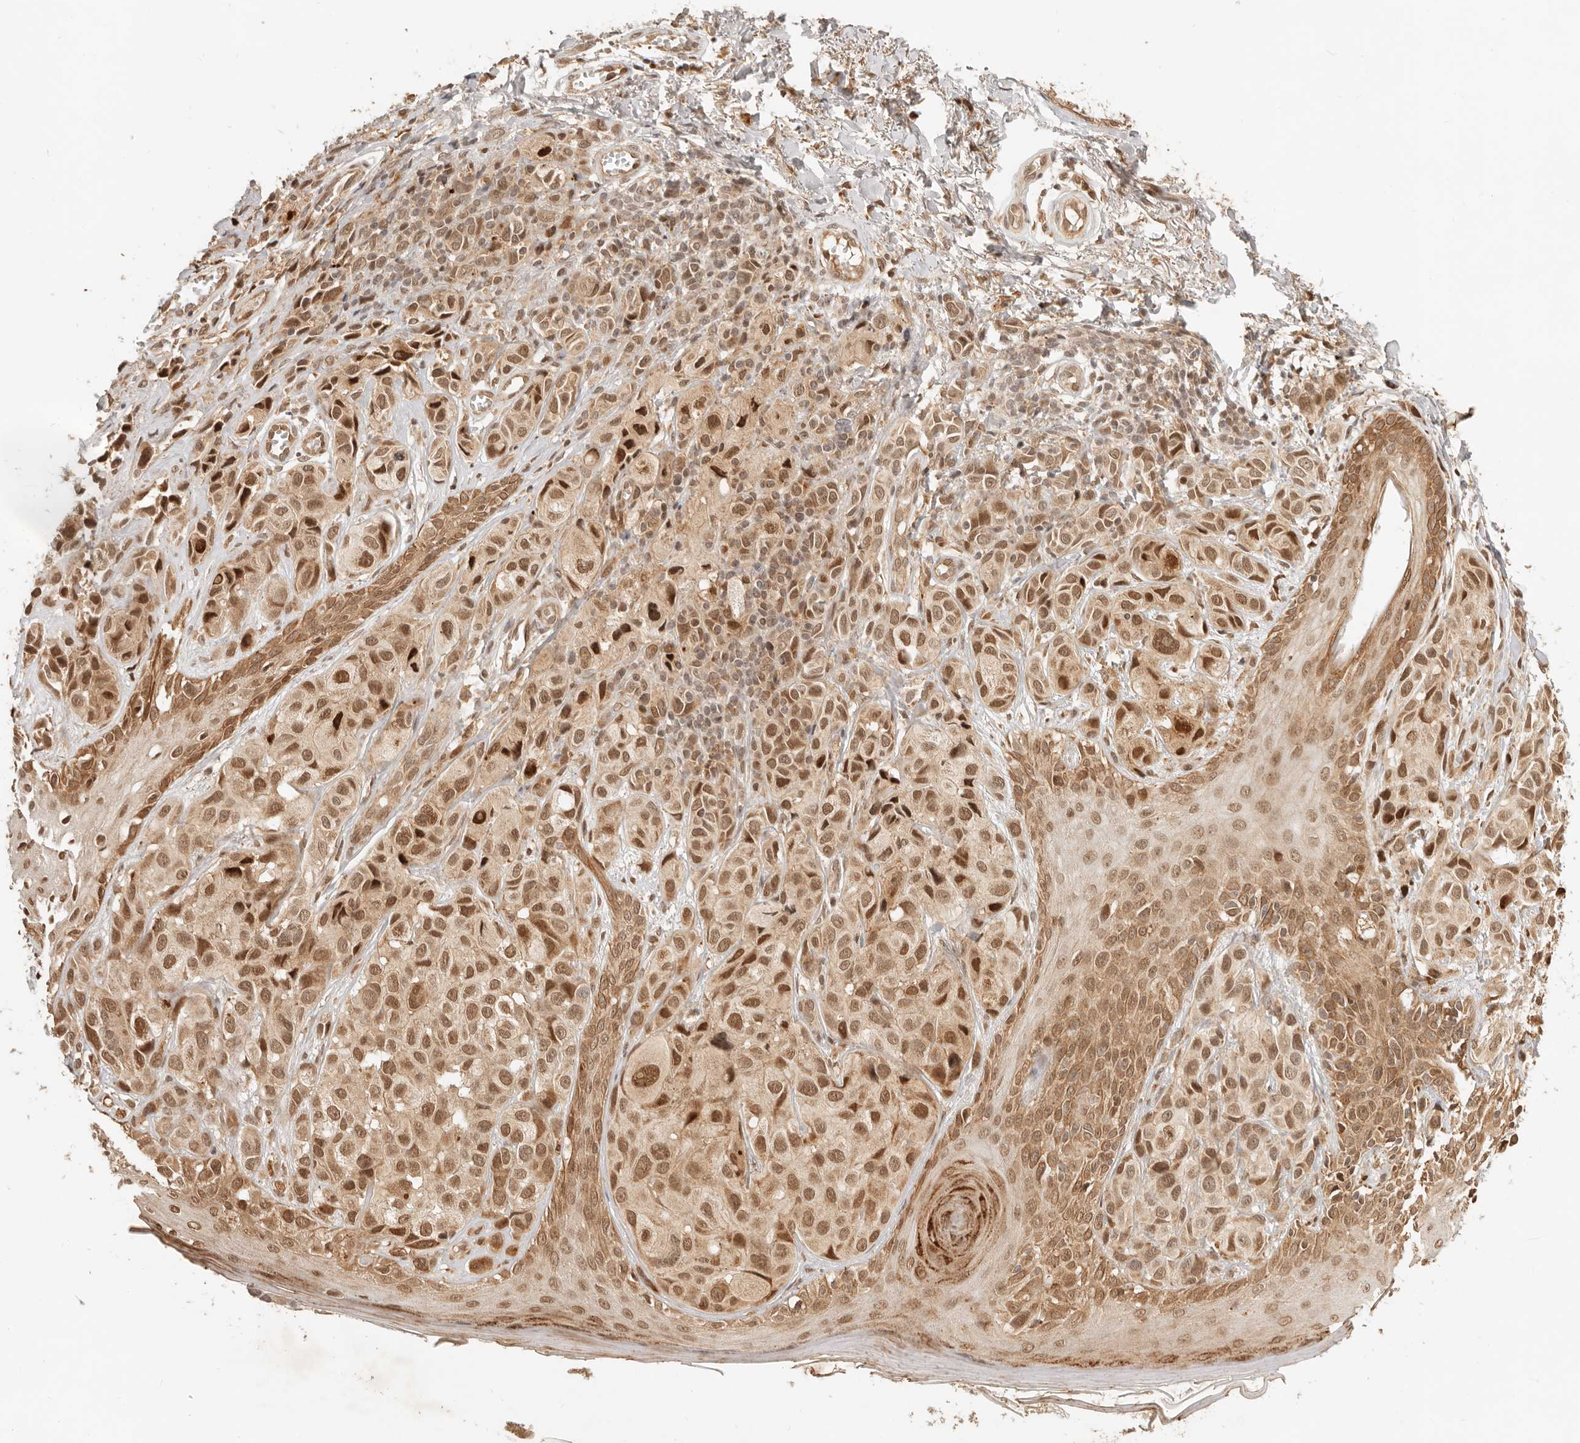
{"staining": {"intensity": "moderate", "quantity": ">75%", "location": "nuclear"}, "tissue": "melanoma", "cell_type": "Tumor cells", "image_type": "cancer", "snomed": [{"axis": "morphology", "description": "Malignant melanoma, NOS"}, {"axis": "topography", "description": "Skin"}], "caption": "A brown stain highlights moderate nuclear staining of a protein in human melanoma tumor cells.", "gene": "BAALC", "patient": {"sex": "female", "age": 58}}